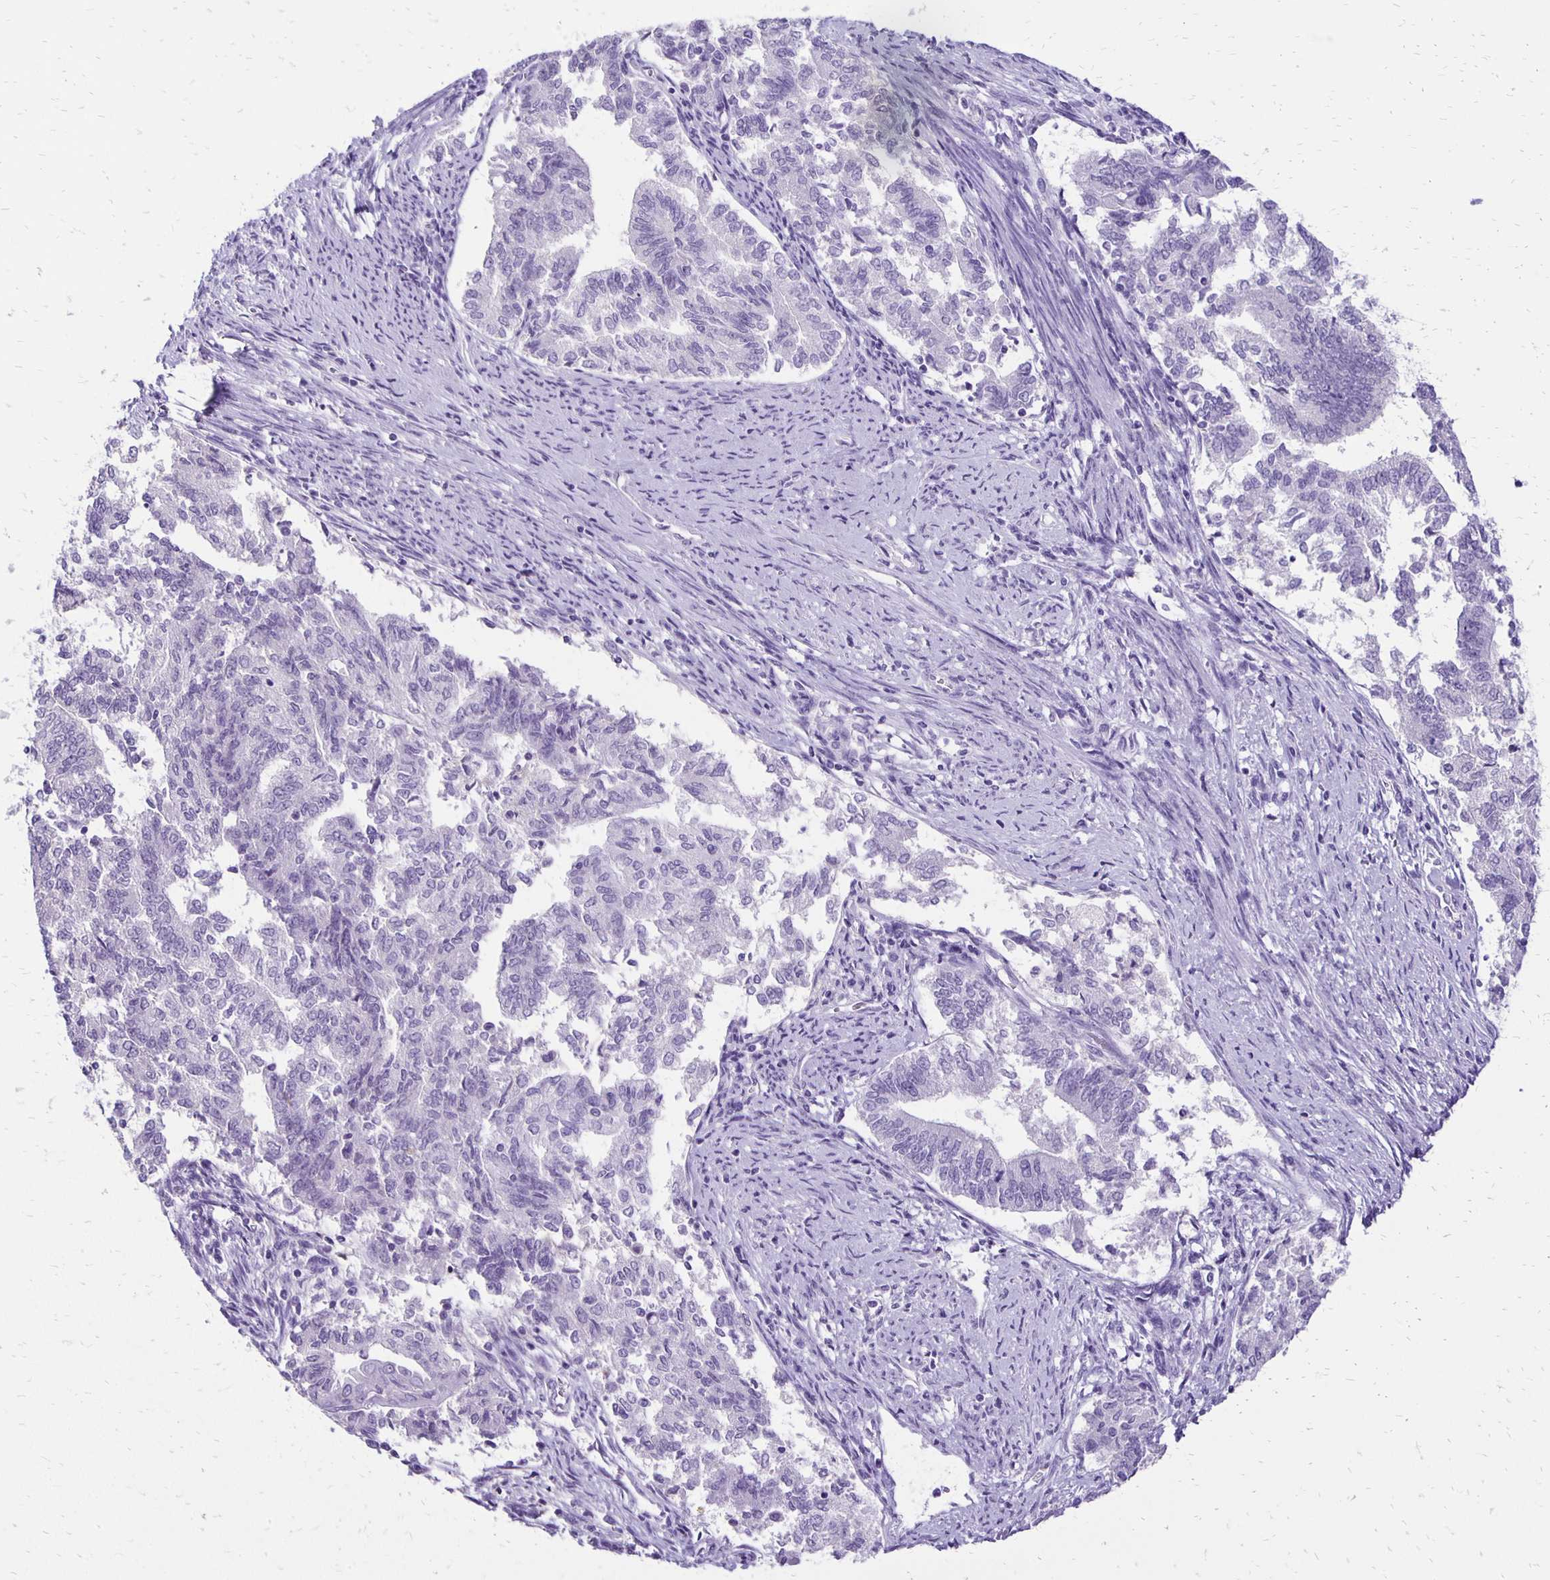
{"staining": {"intensity": "negative", "quantity": "none", "location": "none"}, "tissue": "endometrial cancer", "cell_type": "Tumor cells", "image_type": "cancer", "snomed": [{"axis": "morphology", "description": "Adenocarcinoma, NOS"}, {"axis": "topography", "description": "Endometrium"}], "caption": "This is an immunohistochemistry photomicrograph of endometrial adenocarcinoma. There is no staining in tumor cells.", "gene": "ANKRD45", "patient": {"sex": "female", "age": 65}}